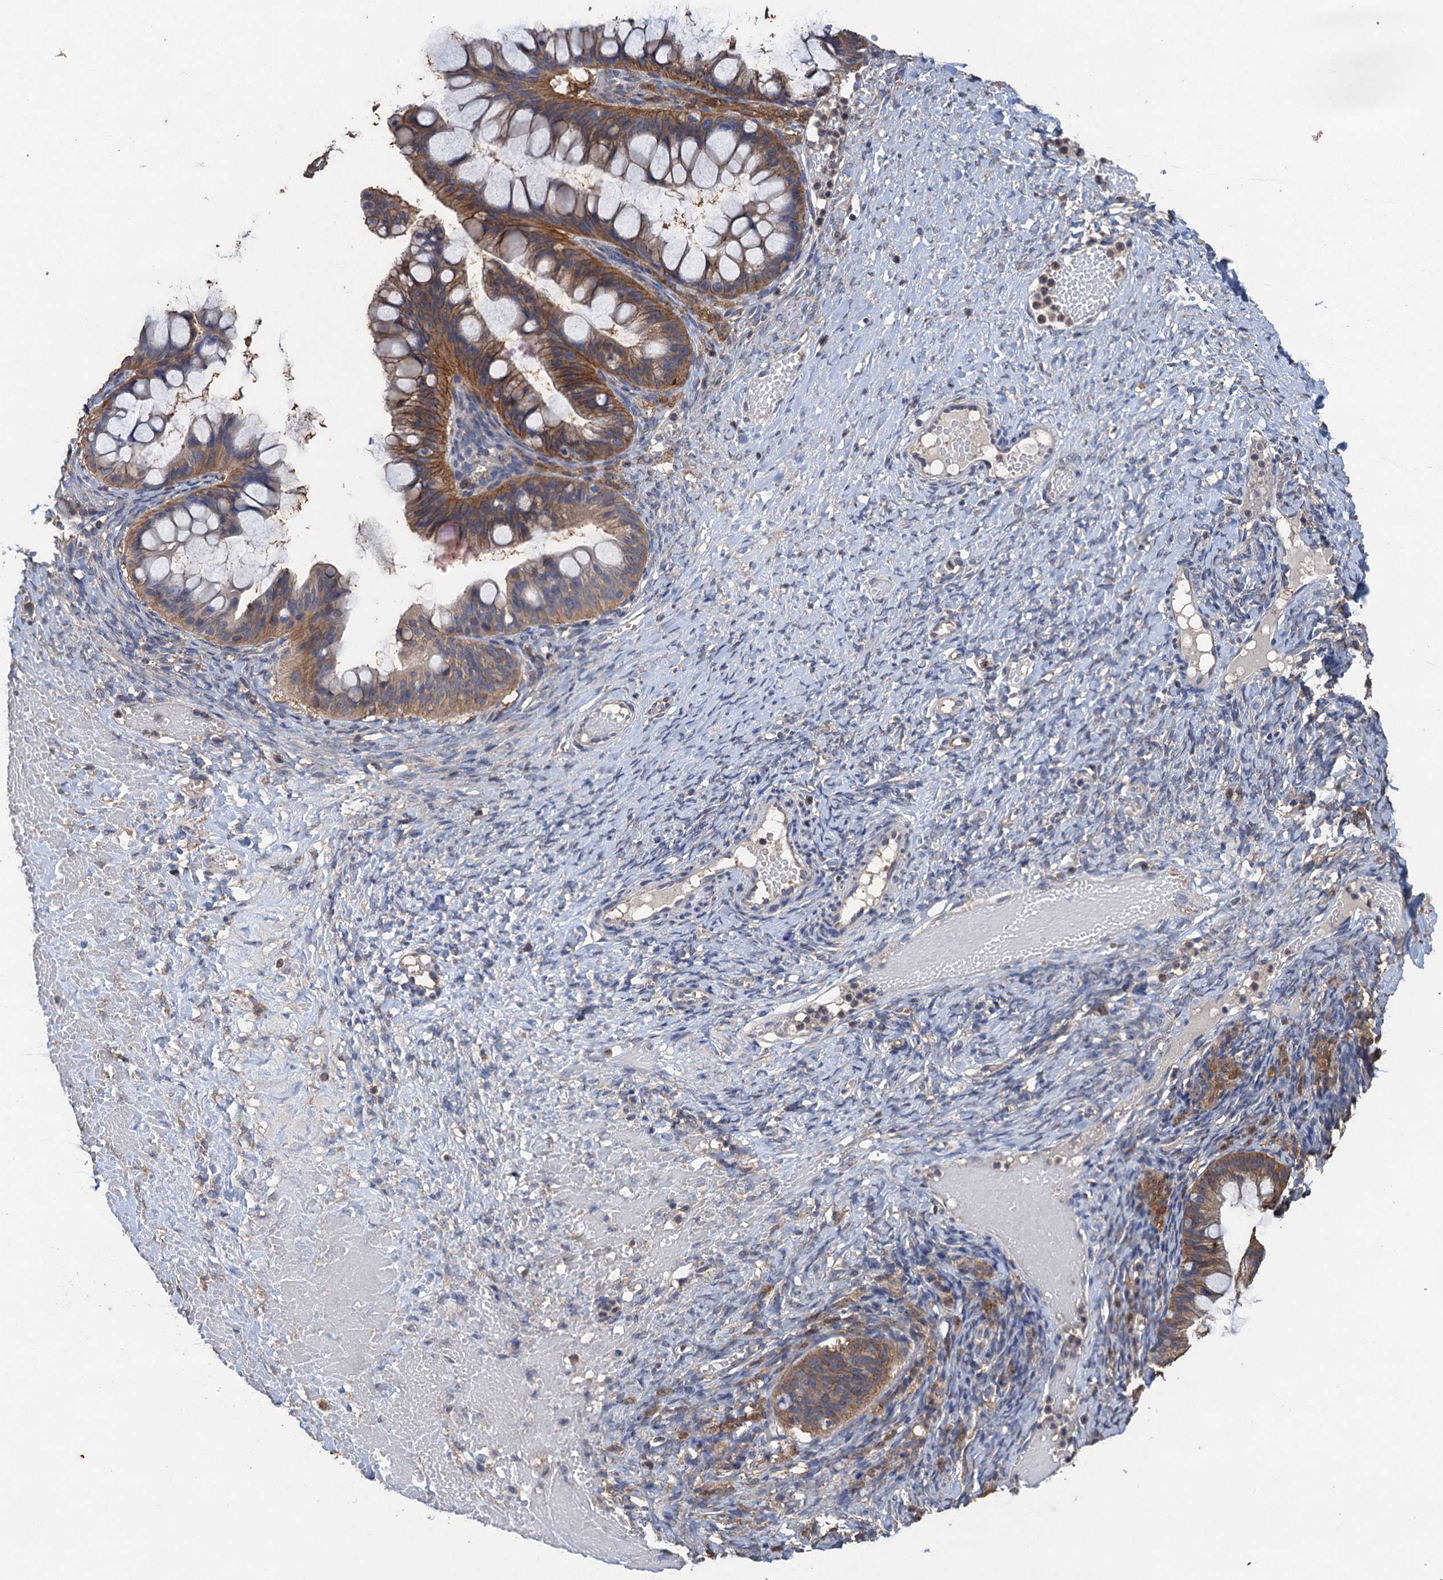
{"staining": {"intensity": "moderate", "quantity": ">75%", "location": "cytoplasmic/membranous"}, "tissue": "ovarian cancer", "cell_type": "Tumor cells", "image_type": "cancer", "snomed": [{"axis": "morphology", "description": "Cystadenocarcinoma, mucinous, NOS"}, {"axis": "topography", "description": "Ovary"}], "caption": "Immunohistochemistry of human ovarian cancer (mucinous cystadenocarcinoma) shows medium levels of moderate cytoplasmic/membranous expression in about >75% of tumor cells. The staining was performed using DAB, with brown indicating positive protein expression. Nuclei are stained blue with hematoxylin.", "gene": "SCUBE3", "patient": {"sex": "female", "age": 73}}